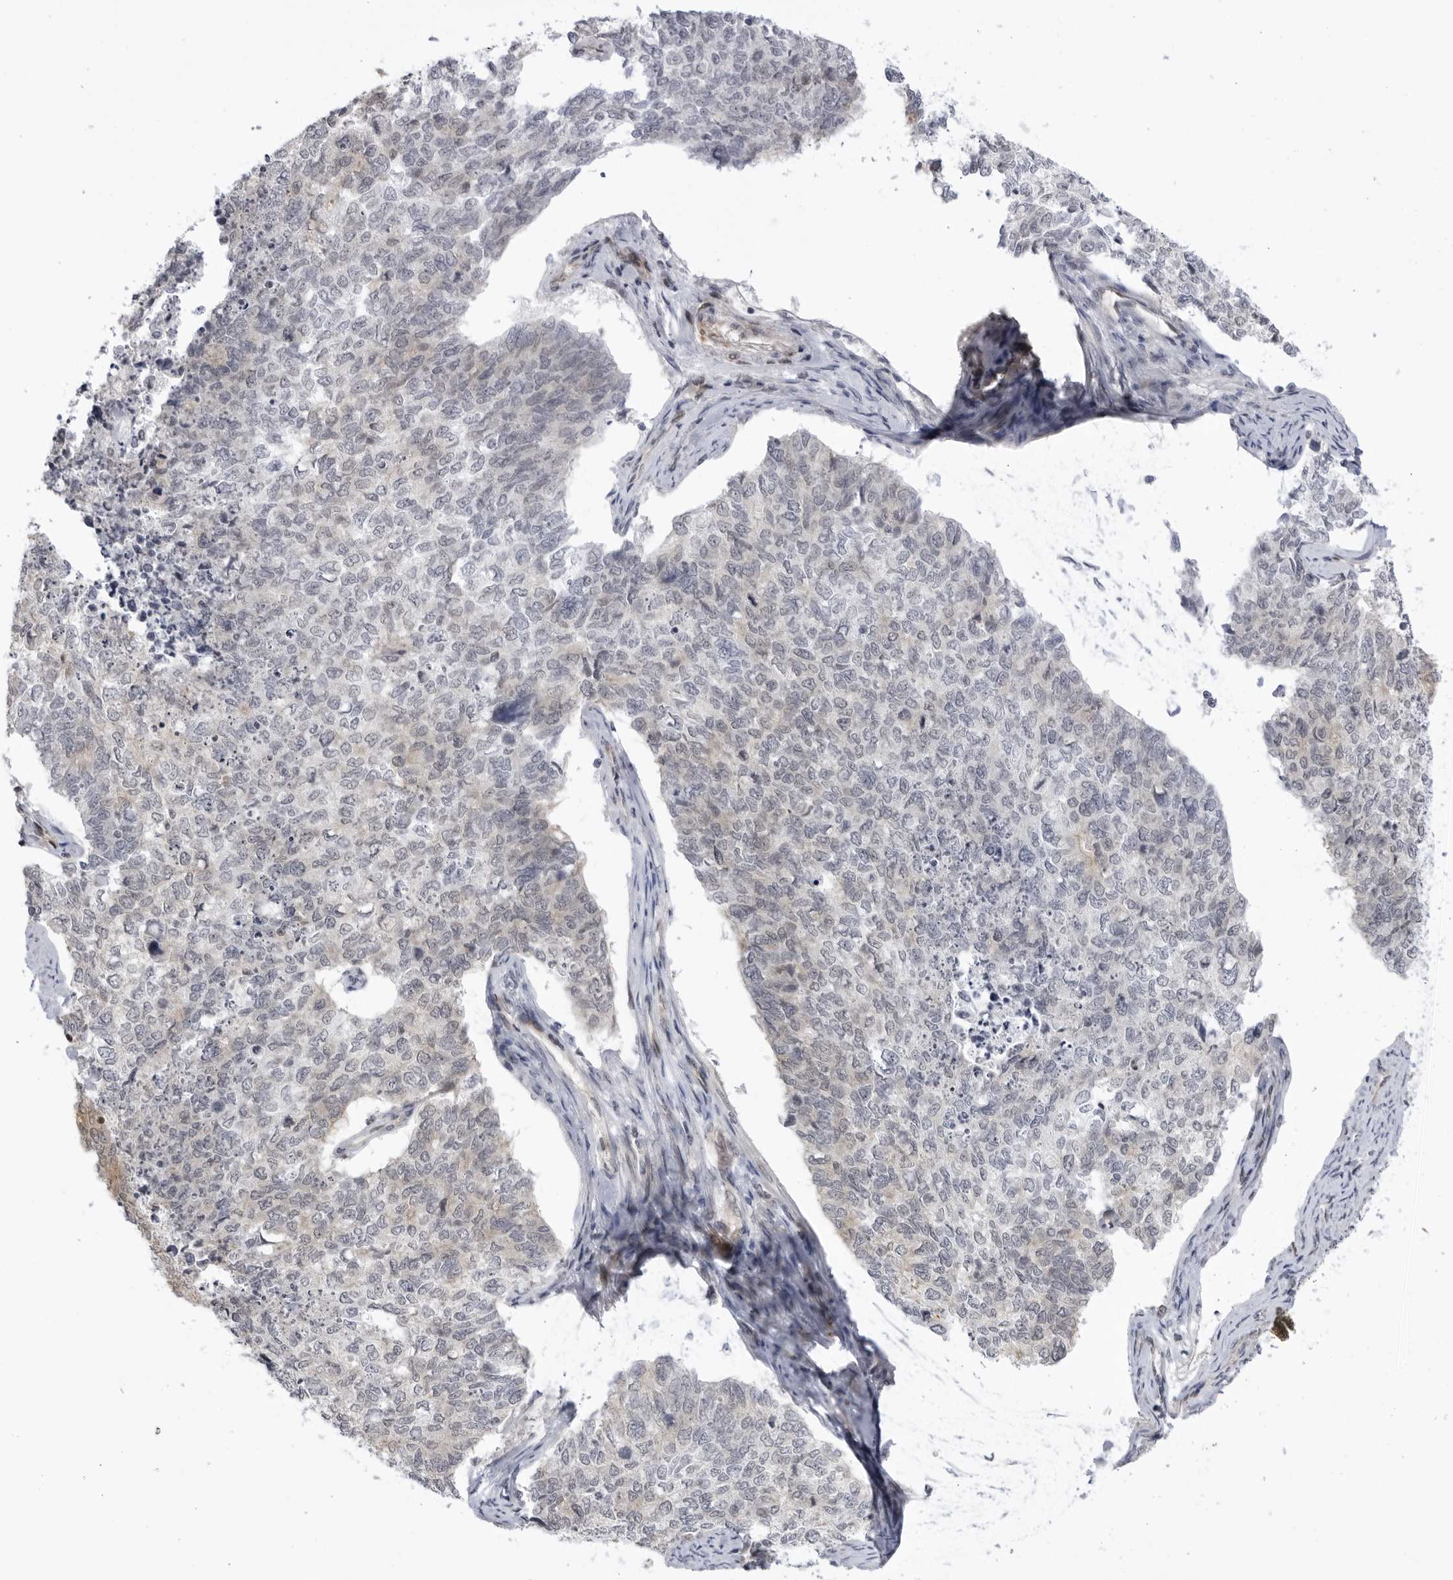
{"staining": {"intensity": "negative", "quantity": "none", "location": "none"}, "tissue": "cervical cancer", "cell_type": "Tumor cells", "image_type": "cancer", "snomed": [{"axis": "morphology", "description": "Squamous cell carcinoma, NOS"}, {"axis": "topography", "description": "Cervix"}], "caption": "An IHC micrograph of cervical cancer is shown. There is no staining in tumor cells of cervical cancer.", "gene": "CNBD1", "patient": {"sex": "female", "age": 63}}